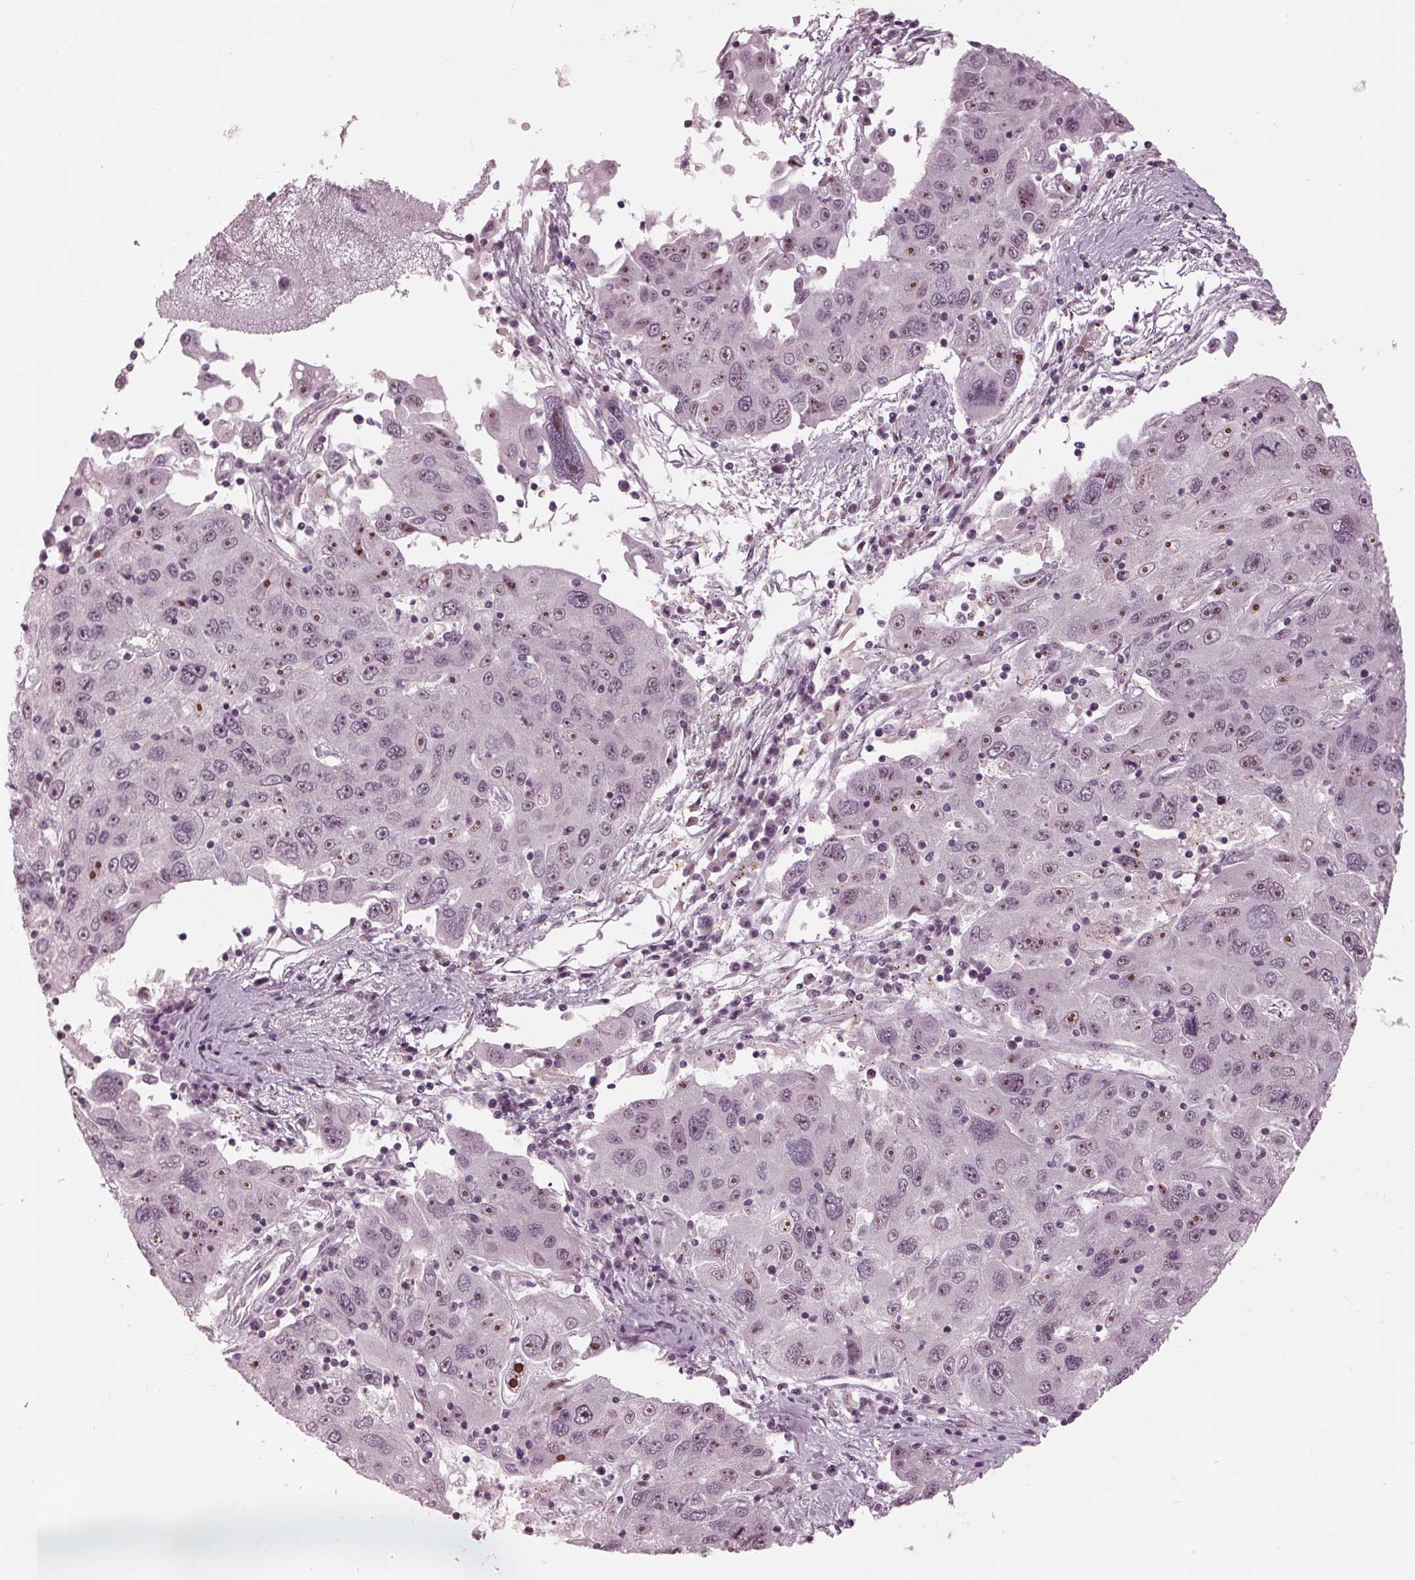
{"staining": {"intensity": "moderate", "quantity": "25%-75%", "location": "nuclear"}, "tissue": "stomach cancer", "cell_type": "Tumor cells", "image_type": "cancer", "snomed": [{"axis": "morphology", "description": "Adenocarcinoma, NOS"}, {"axis": "topography", "description": "Stomach"}], "caption": "An image showing moderate nuclear expression in approximately 25%-75% of tumor cells in adenocarcinoma (stomach), as visualized by brown immunohistochemical staining.", "gene": "SLX4", "patient": {"sex": "male", "age": 56}}